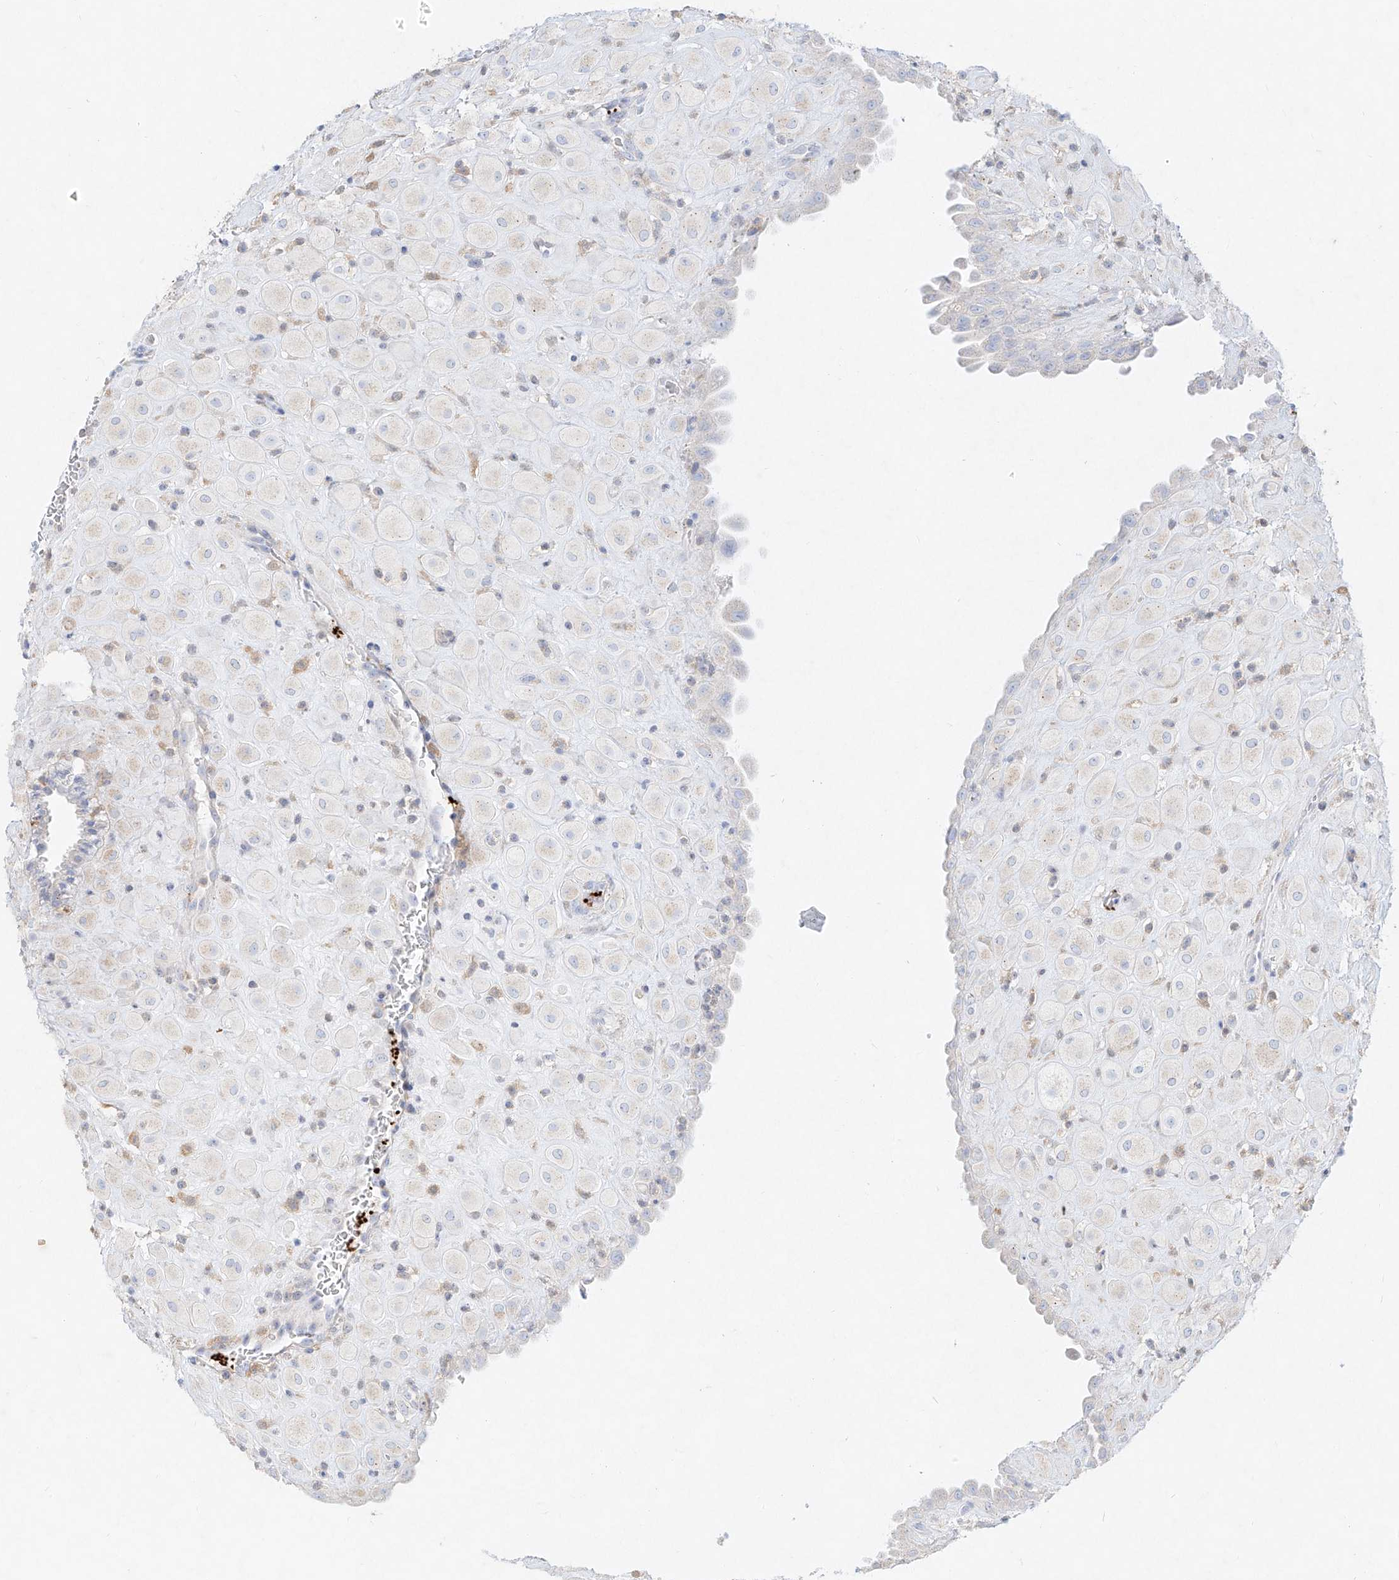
{"staining": {"intensity": "negative", "quantity": "none", "location": "none"}, "tissue": "placenta", "cell_type": "Decidual cells", "image_type": "normal", "snomed": [{"axis": "morphology", "description": "Normal tissue, NOS"}, {"axis": "topography", "description": "Placenta"}], "caption": "The photomicrograph demonstrates no staining of decidual cells in normal placenta.", "gene": "PLEK", "patient": {"sex": "female", "age": 35}}